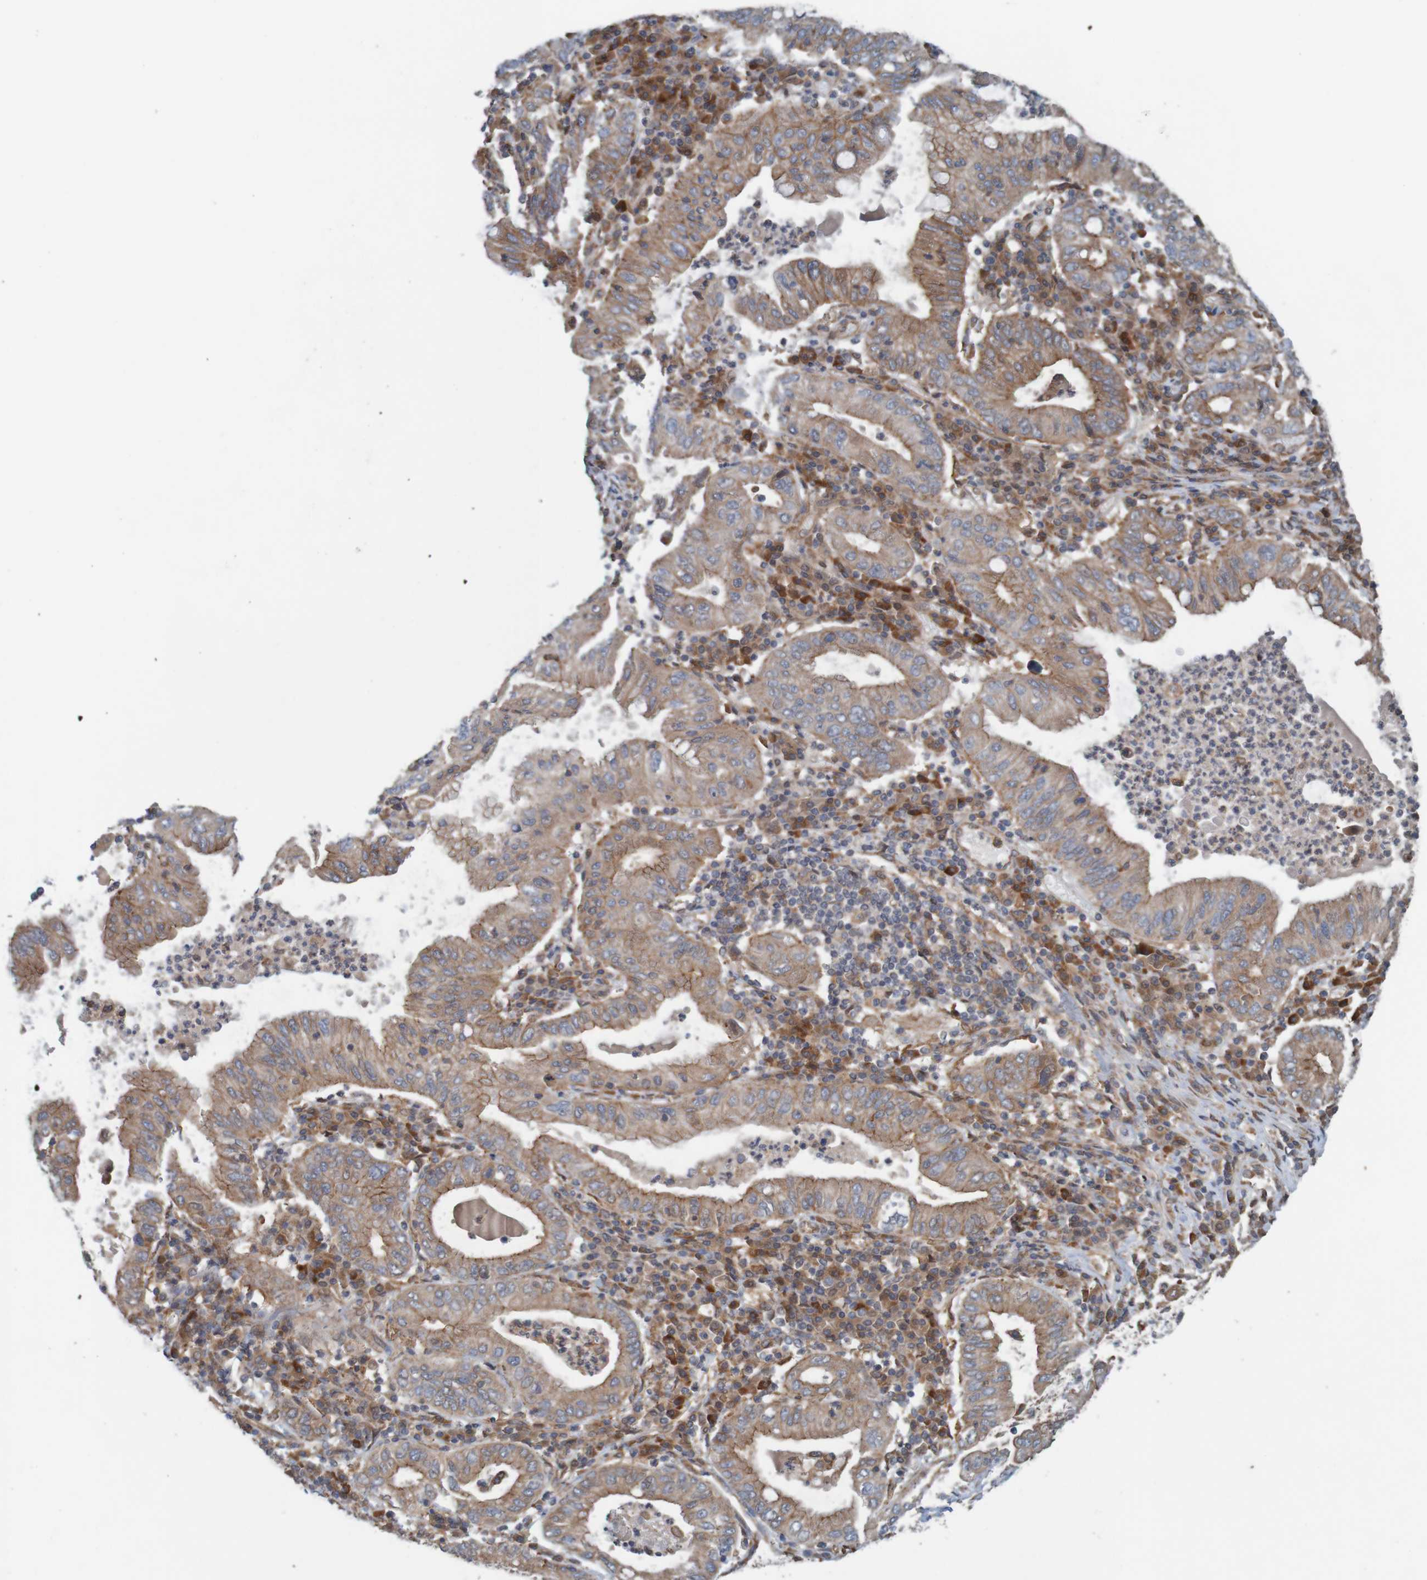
{"staining": {"intensity": "weak", "quantity": ">75%", "location": "cytoplasmic/membranous"}, "tissue": "stomach cancer", "cell_type": "Tumor cells", "image_type": "cancer", "snomed": [{"axis": "morphology", "description": "Normal tissue, NOS"}, {"axis": "morphology", "description": "Adenocarcinoma, NOS"}, {"axis": "topography", "description": "Esophagus"}, {"axis": "topography", "description": "Stomach, upper"}, {"axis": "topography", "description": "Peripheral nerve tissue"}], "caption": "Adenocarcinoma (stomach) stained with DAB immunohistochemistry exhibits low levels of weak cytoplasmic/membranous staining in about >75% of tumor cells.", "gene": "ARHGEF11", "patient": {"sex": "male", "age": 62}}